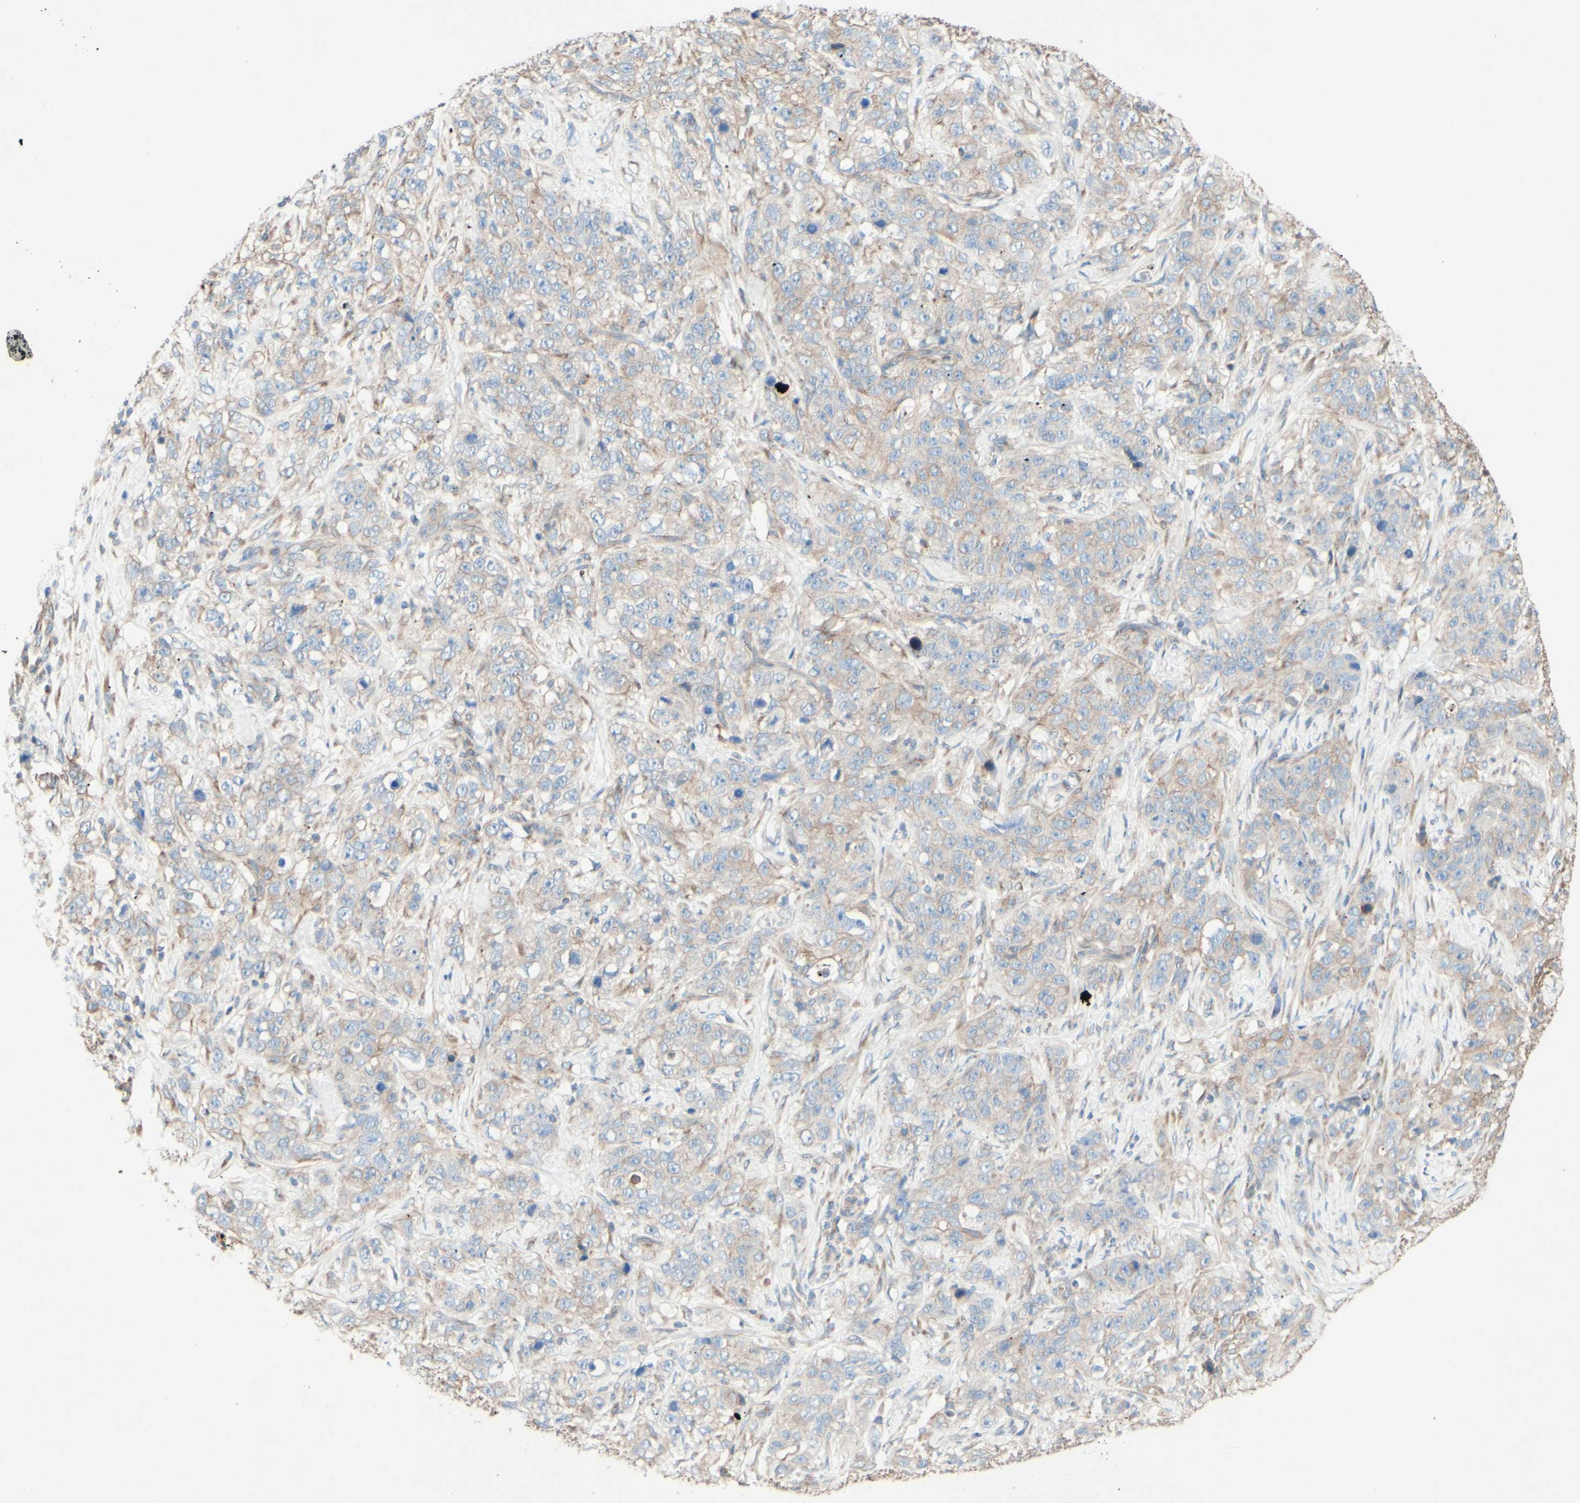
{"staining": {"intensity": "weak", "quantity": "25%-75%", "location": "cytoplasmic/membranous"}, "tissue": "stomach cancer", "cell_type": "Tumor cells", "image_type": "cancer", "snomed": [{"axis": "morphology", "description": "Adenocarcinoma, NOS"}, {"axis": "topography", "description": "Stomach"}], "caption": "Brown immunohistochemical staining in stomach cancer shows weak cytoplasmic/membranous staining in approximately 25%-75% of tumor cells.", "gene": "MTM1", "patient": {"sex": "male", "age": 48}}